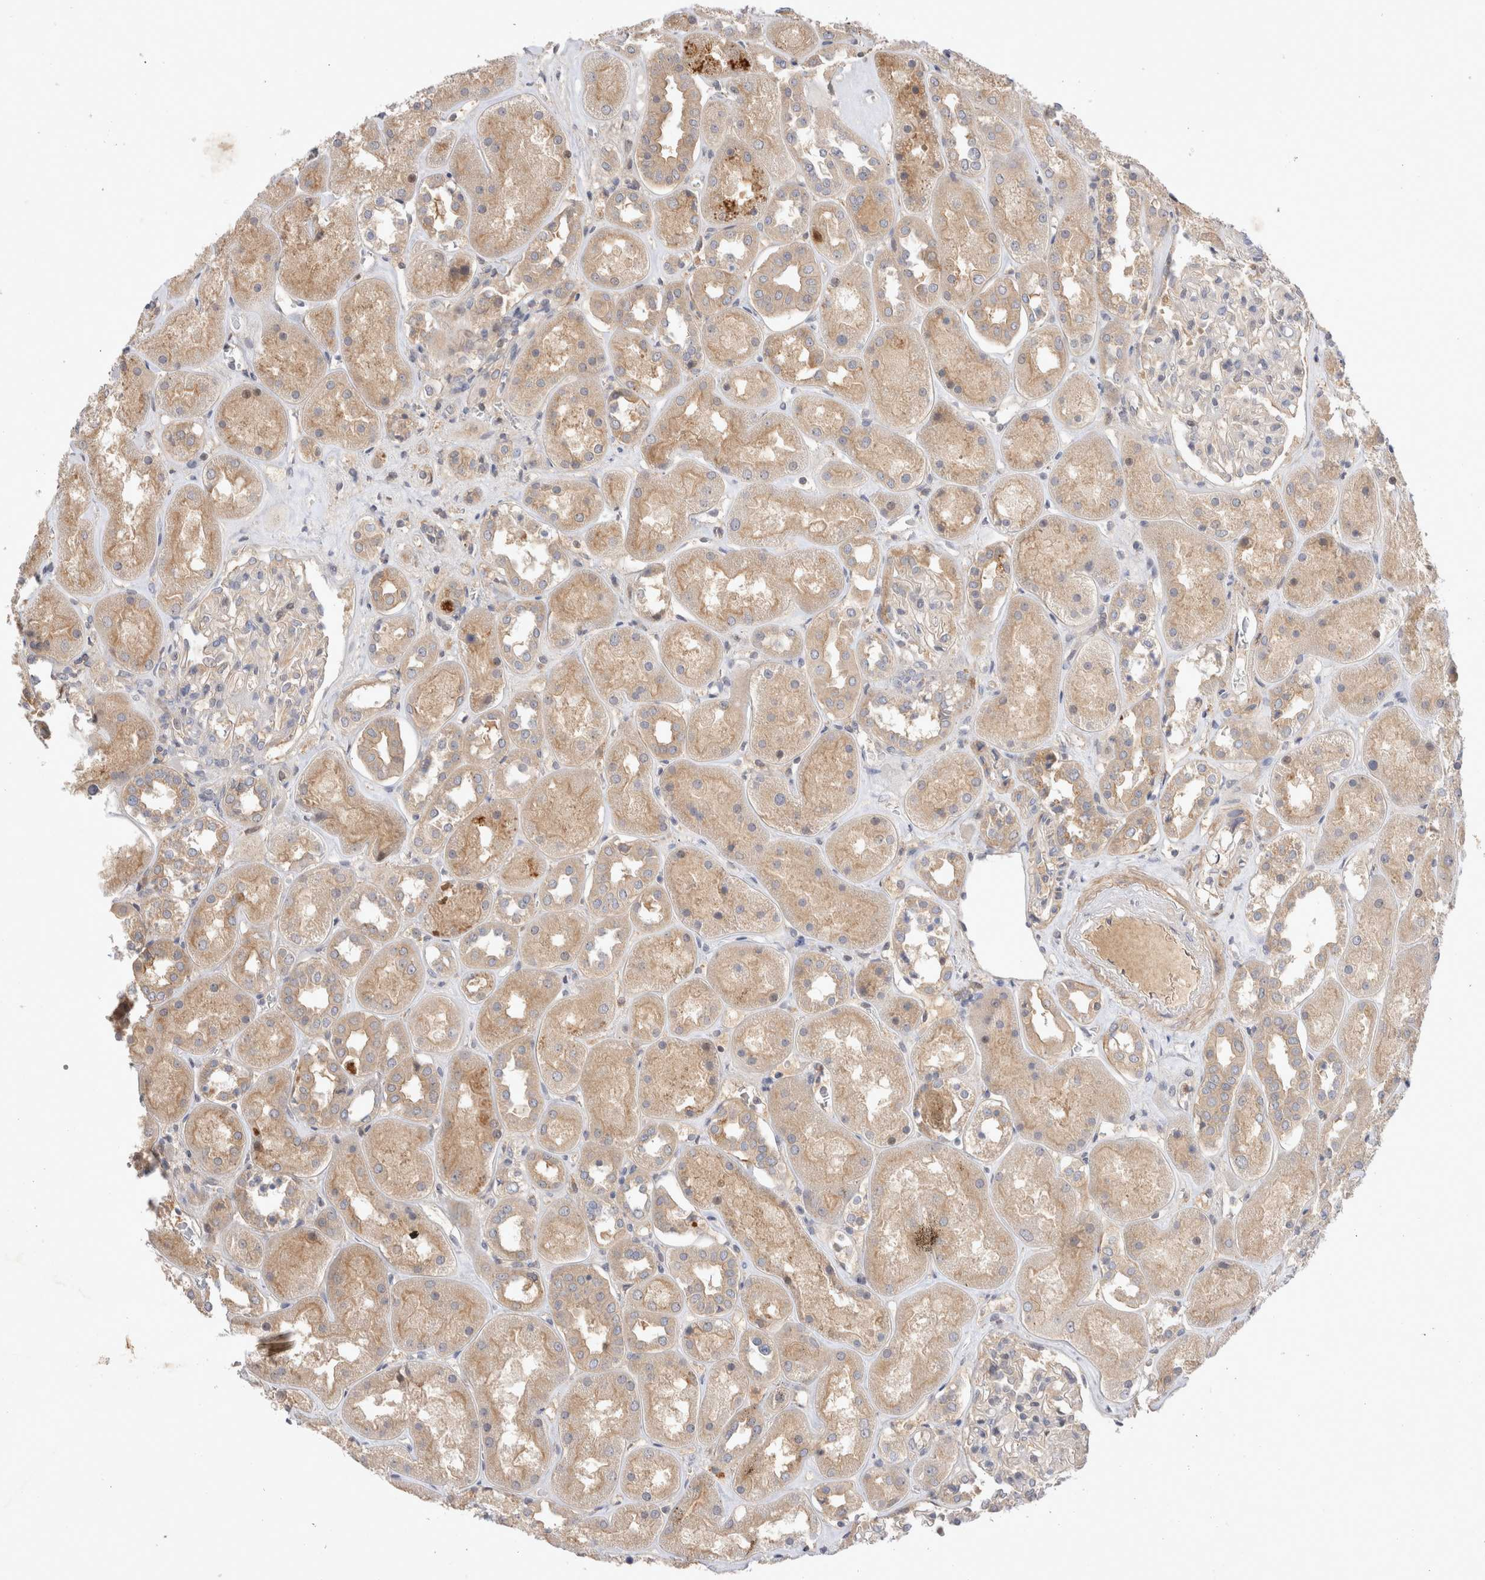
{"staining": {"intensity": "weak", "quantity": "25%-75%", "location": "cytoplasmic/membranous"}, "tissue": "kidney", "cell_type": "Cells in glomeruli", "image_type": "normal", "snomed": [{"axis": "morphology", "description": "Normal tissue, NOS"}, {"axis": "topography", "description": "Kidney"}], "caption": "A high-resolution micrograph shows immunohistochemistry staining of benign kidney, which shows weak cytoplasmic/membranous expression in about 25%-75% of cells in glomeruli.", "gene": "HTT", "patient": {"sex": "male", "age": 70}}